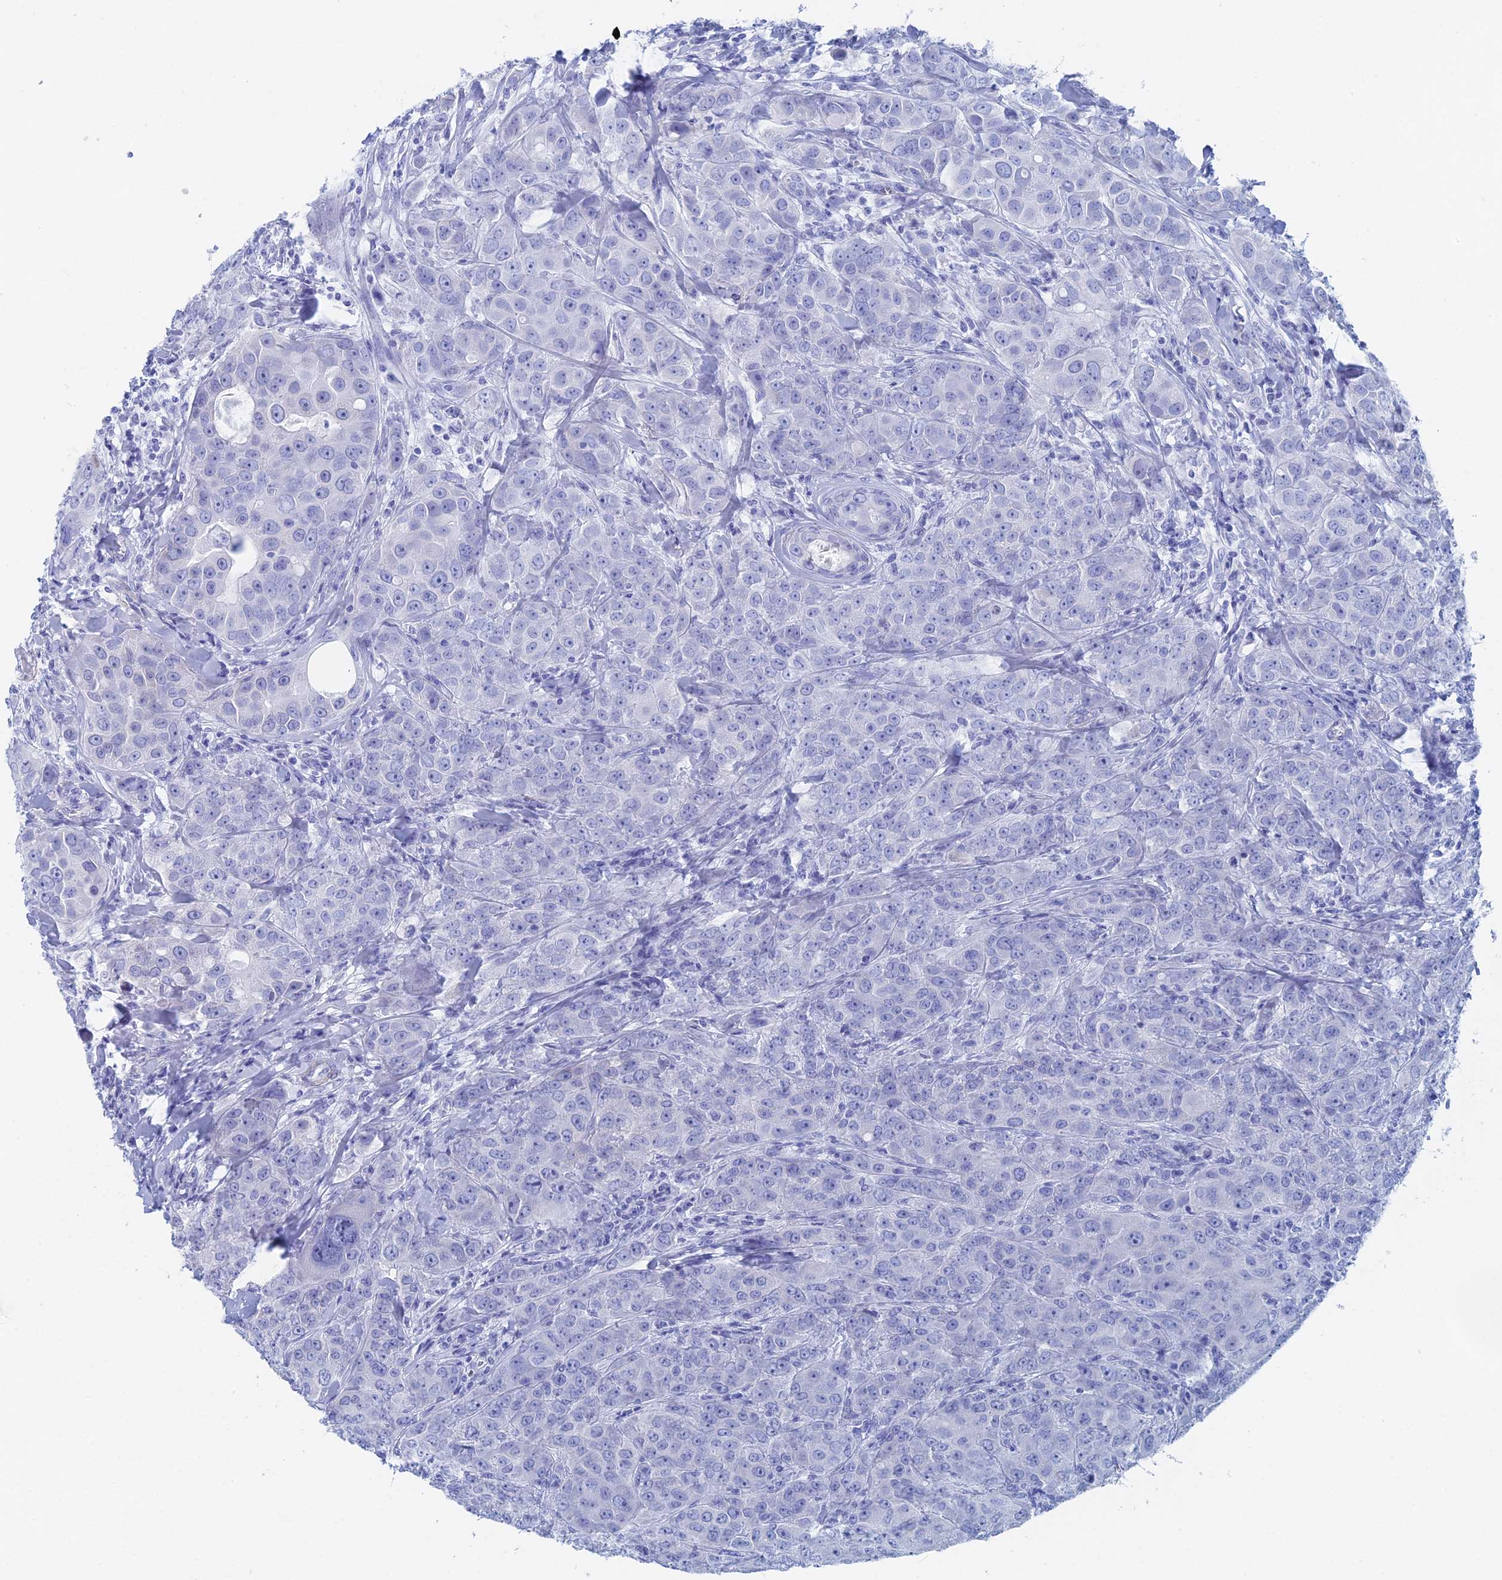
{"staining": {"intensity": "negative", "quantity": "none", "location": "none"}, "tissue": "breast cancer", "cell_type": "Tumor cells", "image_type": "cancer", "snomed": [{"axis": "morphology", "description": "Duct carcinoma"}, {"axis": "topography", "description": "Breast"}], "caption": "The histopathology image displays no staining of tumor cells in breast intraductal carcinoma.", "gene": "KCNK18", "patient": {"sex": "female", "age": 43}}